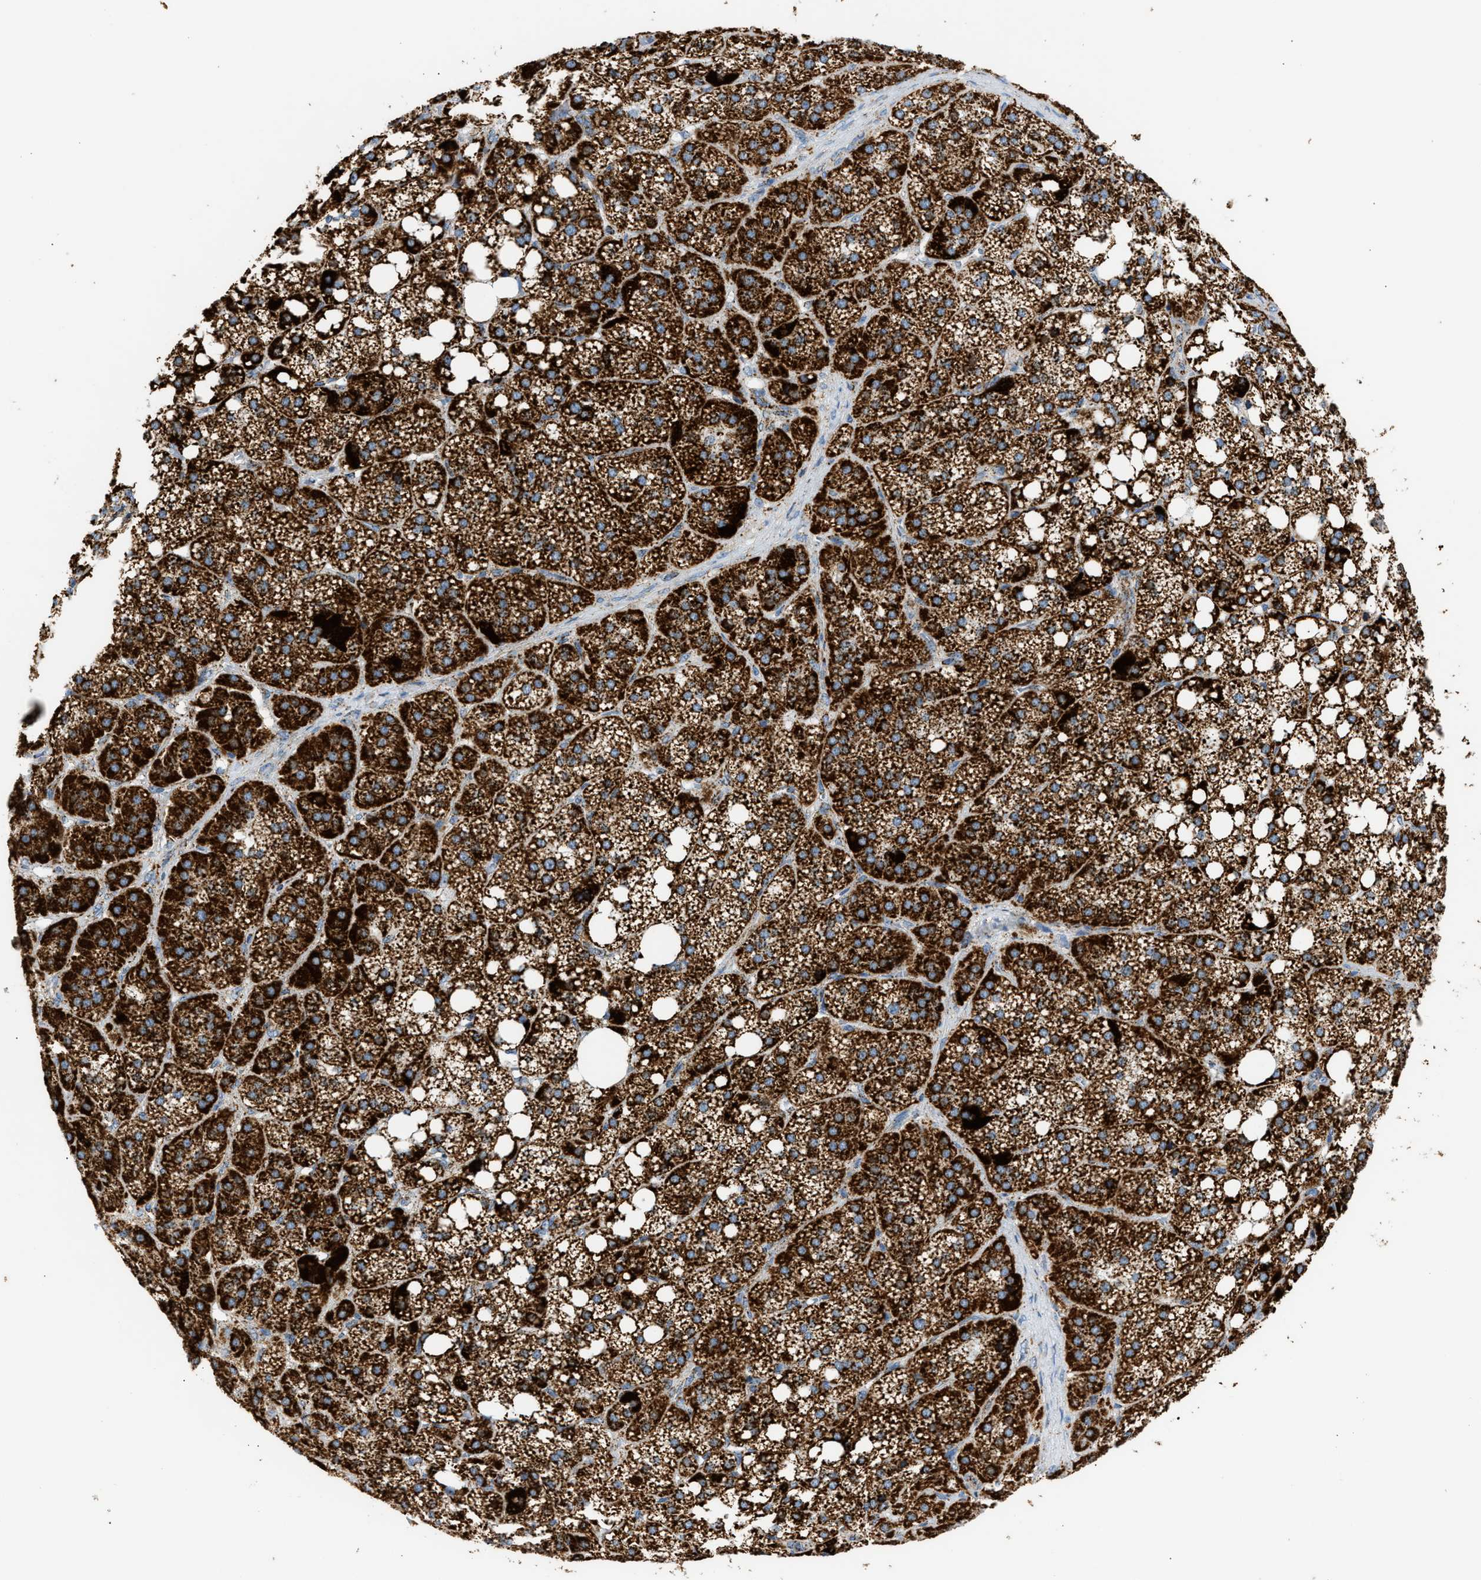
{"staining": {"intensity": "strong", "quantity": ">75%", "location": "cytoplasmic/membranous"}, "tissue": "adrenal gland", "cell_type": "Glandular cells", "image_type": "normal", "snomed": [{"axis": "morphology", "description": "Normal tissue, NOS"}, {"axis": "topography", "description": "Adrenal gland"}], "caption": "Human adrenal gland stained with a brown dye shows strong cytoplasmic/membranous positive staining in approximately >75% of glandular cells.", "gene": "OGDH", "patient": {"sex": "female", "age": 59}}